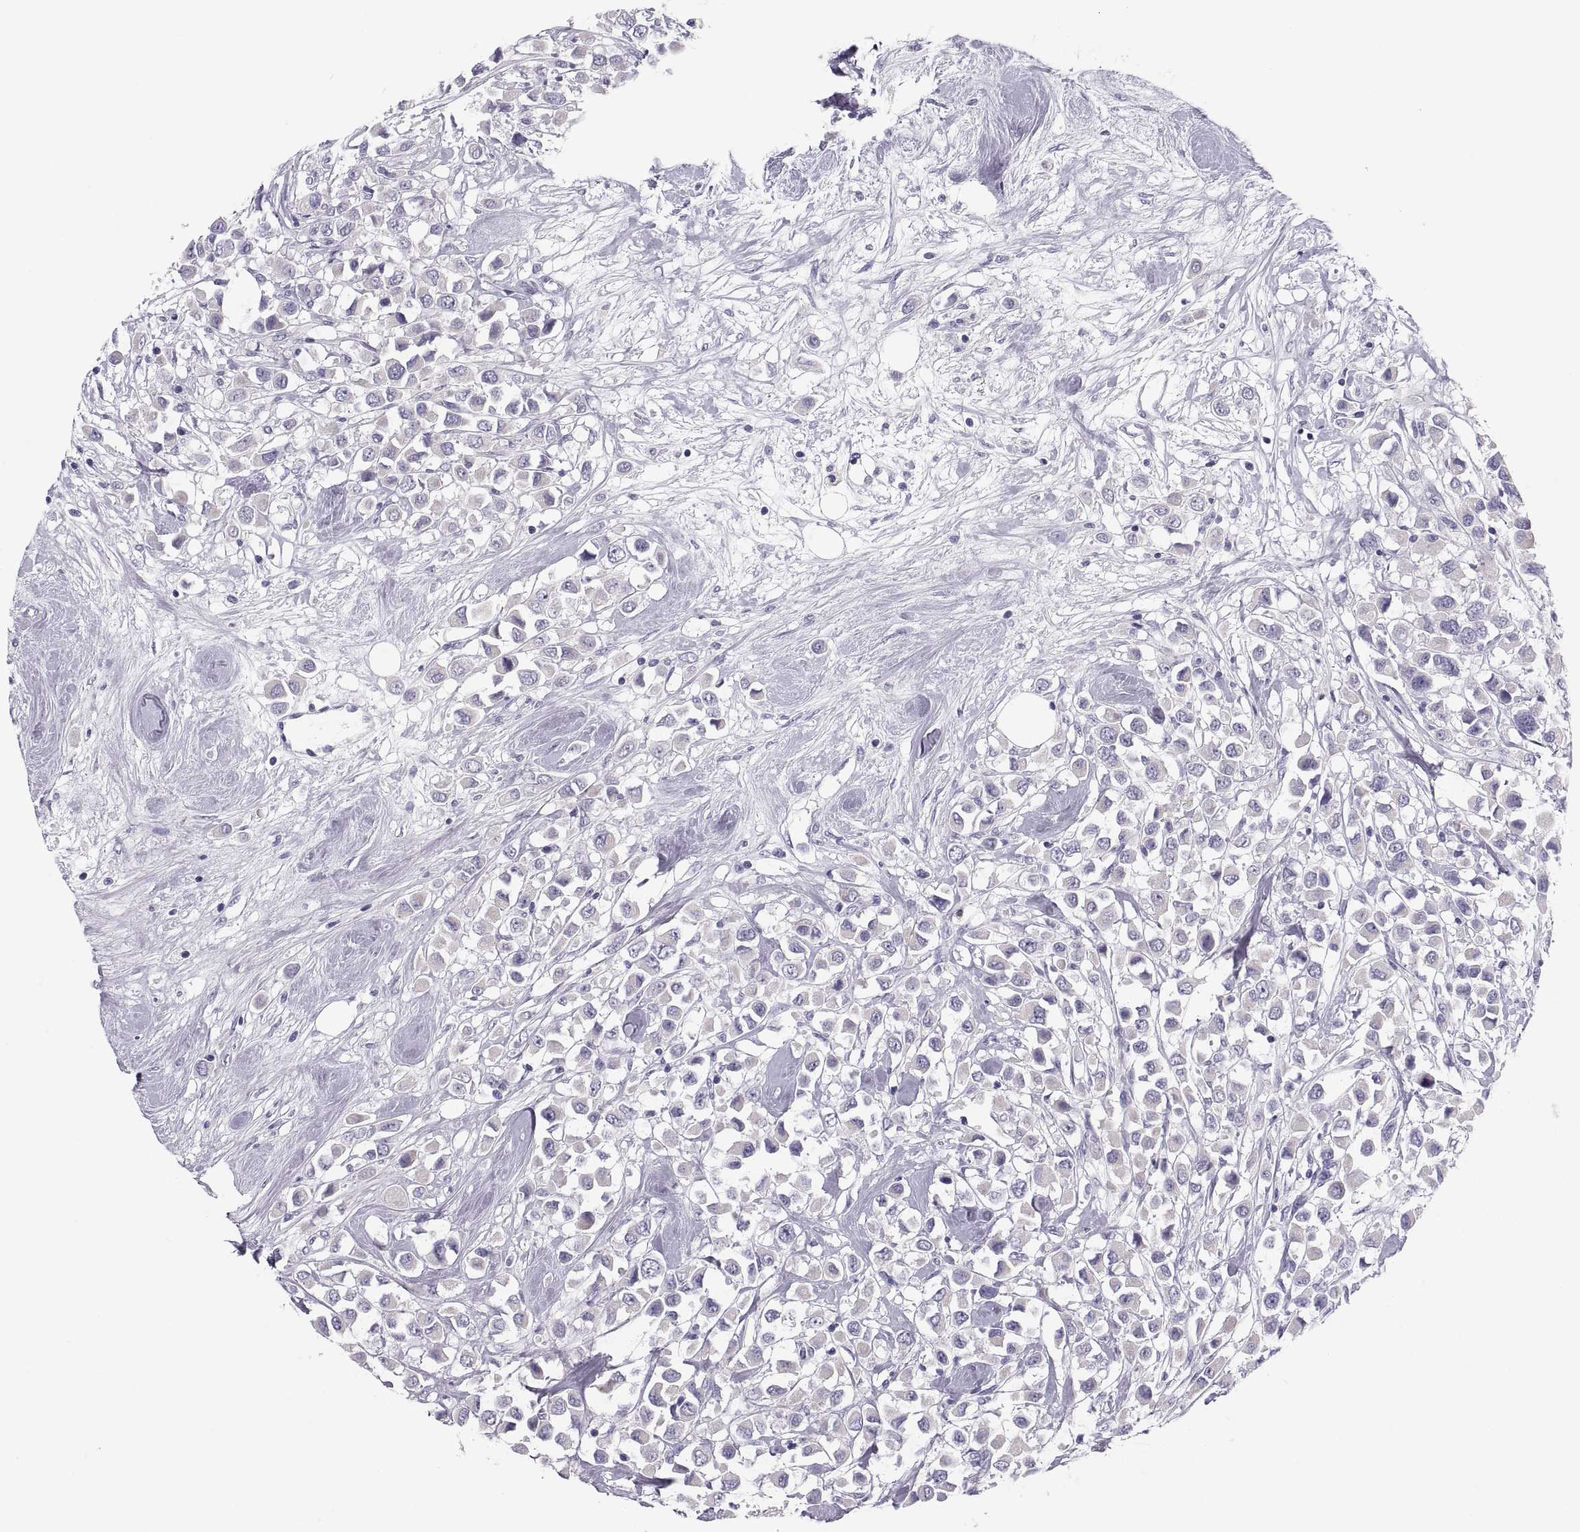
{"staining": {"intensity": "negative", "quantity": "none", "location": "none"}, "tissue": "breast cancer", "cell_type": "Tumor cells", "image_type": "cancer", "snomed": [{"axis": "morphology", "description": "Duct carcinoma"}, {"axis": "topography", "description": "Breast"}], "caption": "Immunohistochemical staining of breast cancer (invasive ductal carcinoma) displays no significant positivity in tumor cells.", "gene": "MAGEB2", "patient": {"sex": "female", "age": 61}}